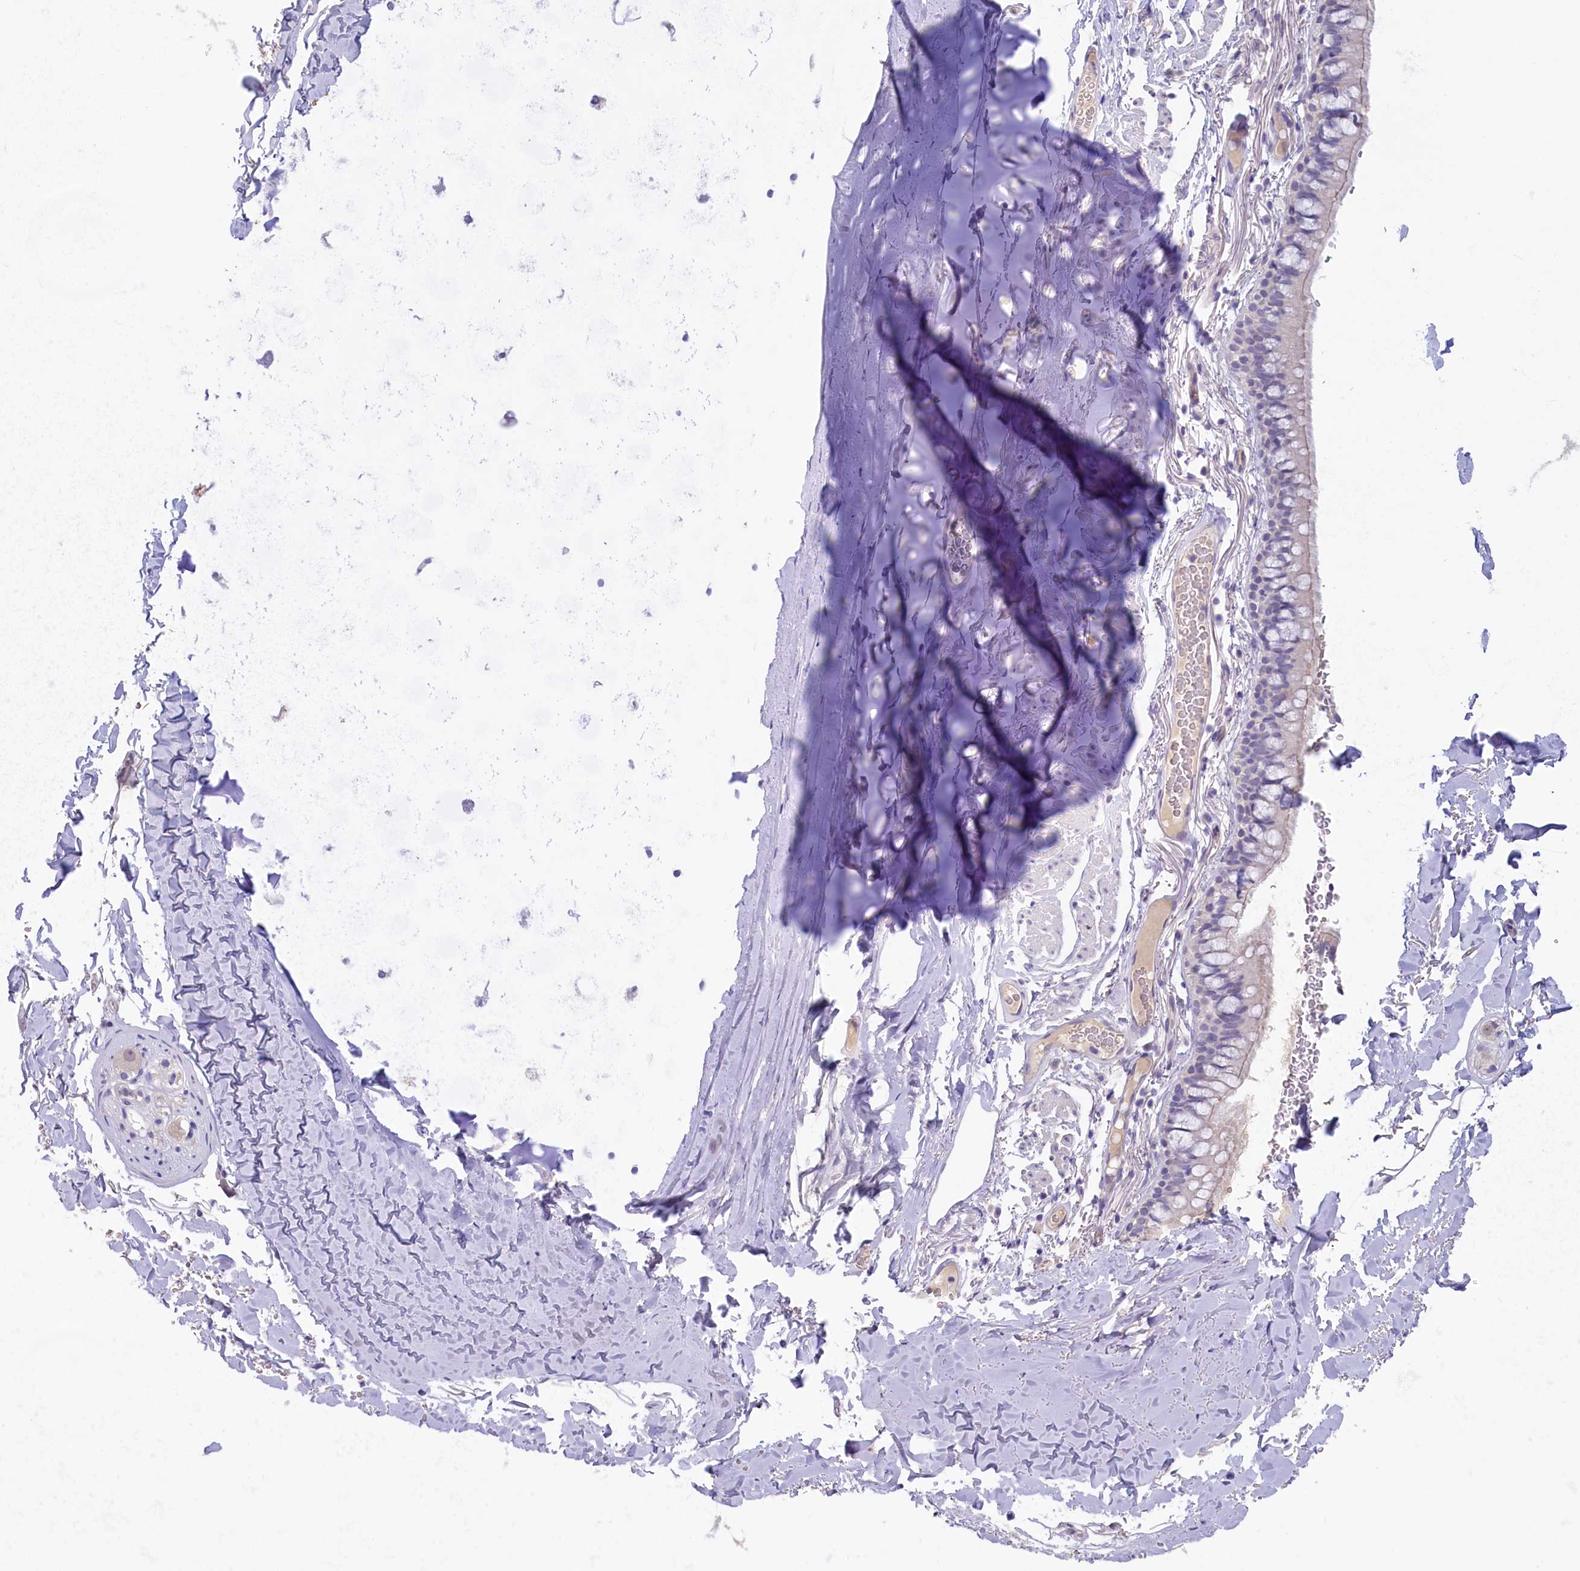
{"staining": {"intensity": "negative", "quantity": "none", "location": "none"}, "tissue": "adipose tissue", "cell_type": "Adipocytes", "image_type": "normal", "snomed": [{"axis": "morphology", "description": "Normal tissue, NOS"}, {"axis": "topography", "description": "Lymph node"}, {"axis": "topography", "description": "Bronchus"}], "caption": "High power microscopy image of an immunohistochemistry photomicrograph of unremarkable adipose tissue, revealing no significant expression in adipocytes.", "gene": "ZSWIM4", "patient": {"sex": "male", "age": 63}}